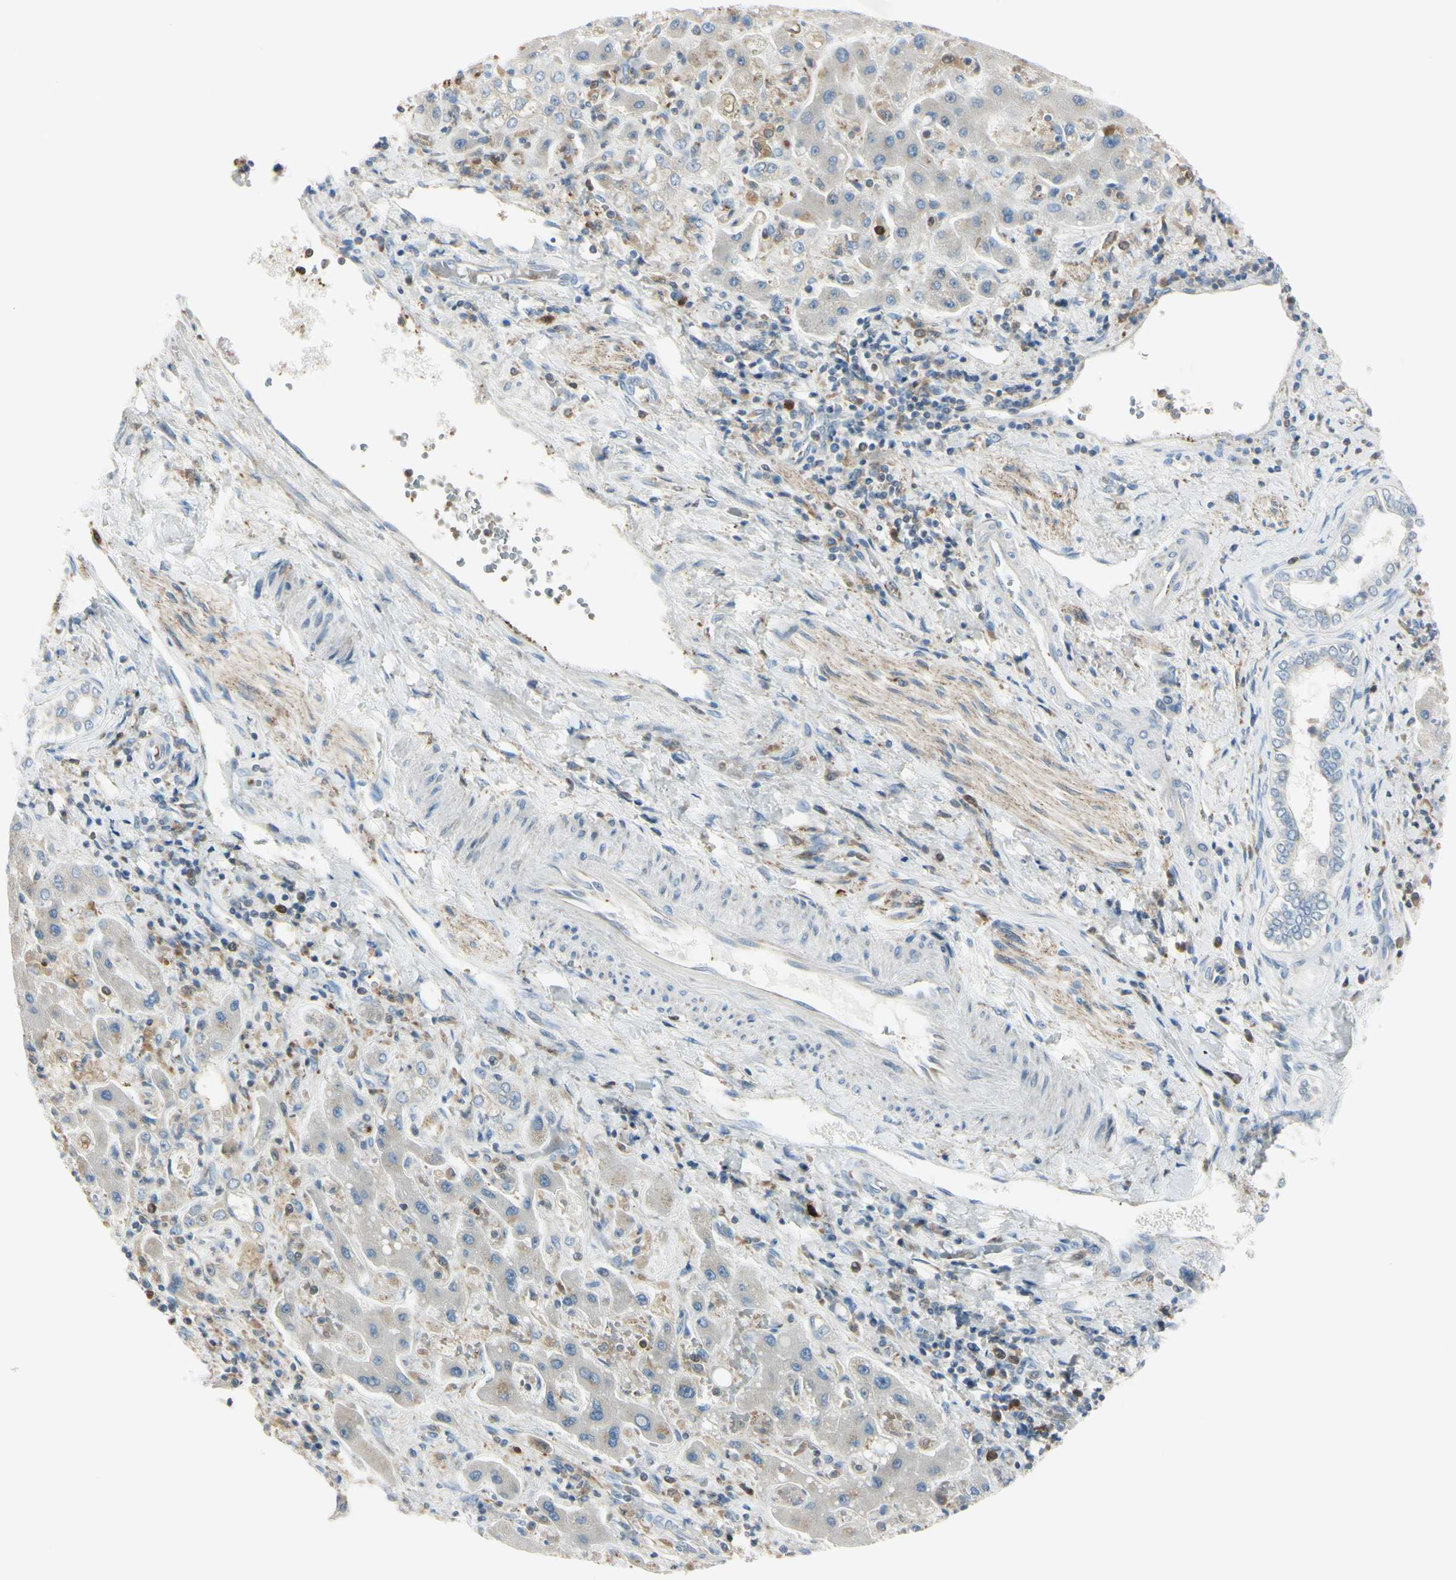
{"staining": {"intensity": "weak", "quantity": ">75%", "location": "cytoplasmic/membranous"}, "tissue": "liver cancer", "cell_type": "Tumor cells", "image_type": "cancer", "snomed": [{"axis": "morphology", "description": "Cholangiocarcinoma"}, {"axis": "topography", "description": "Liver"}], "caption": "Cholangiocarcinoma (liver) tissue shows weak cytoplasmic/membranous expression in about >75% of tumor cells, visualized by immunohistochemistry.", "gene": "CYRIB", "patient": {"sex": "male", "age": 50}}